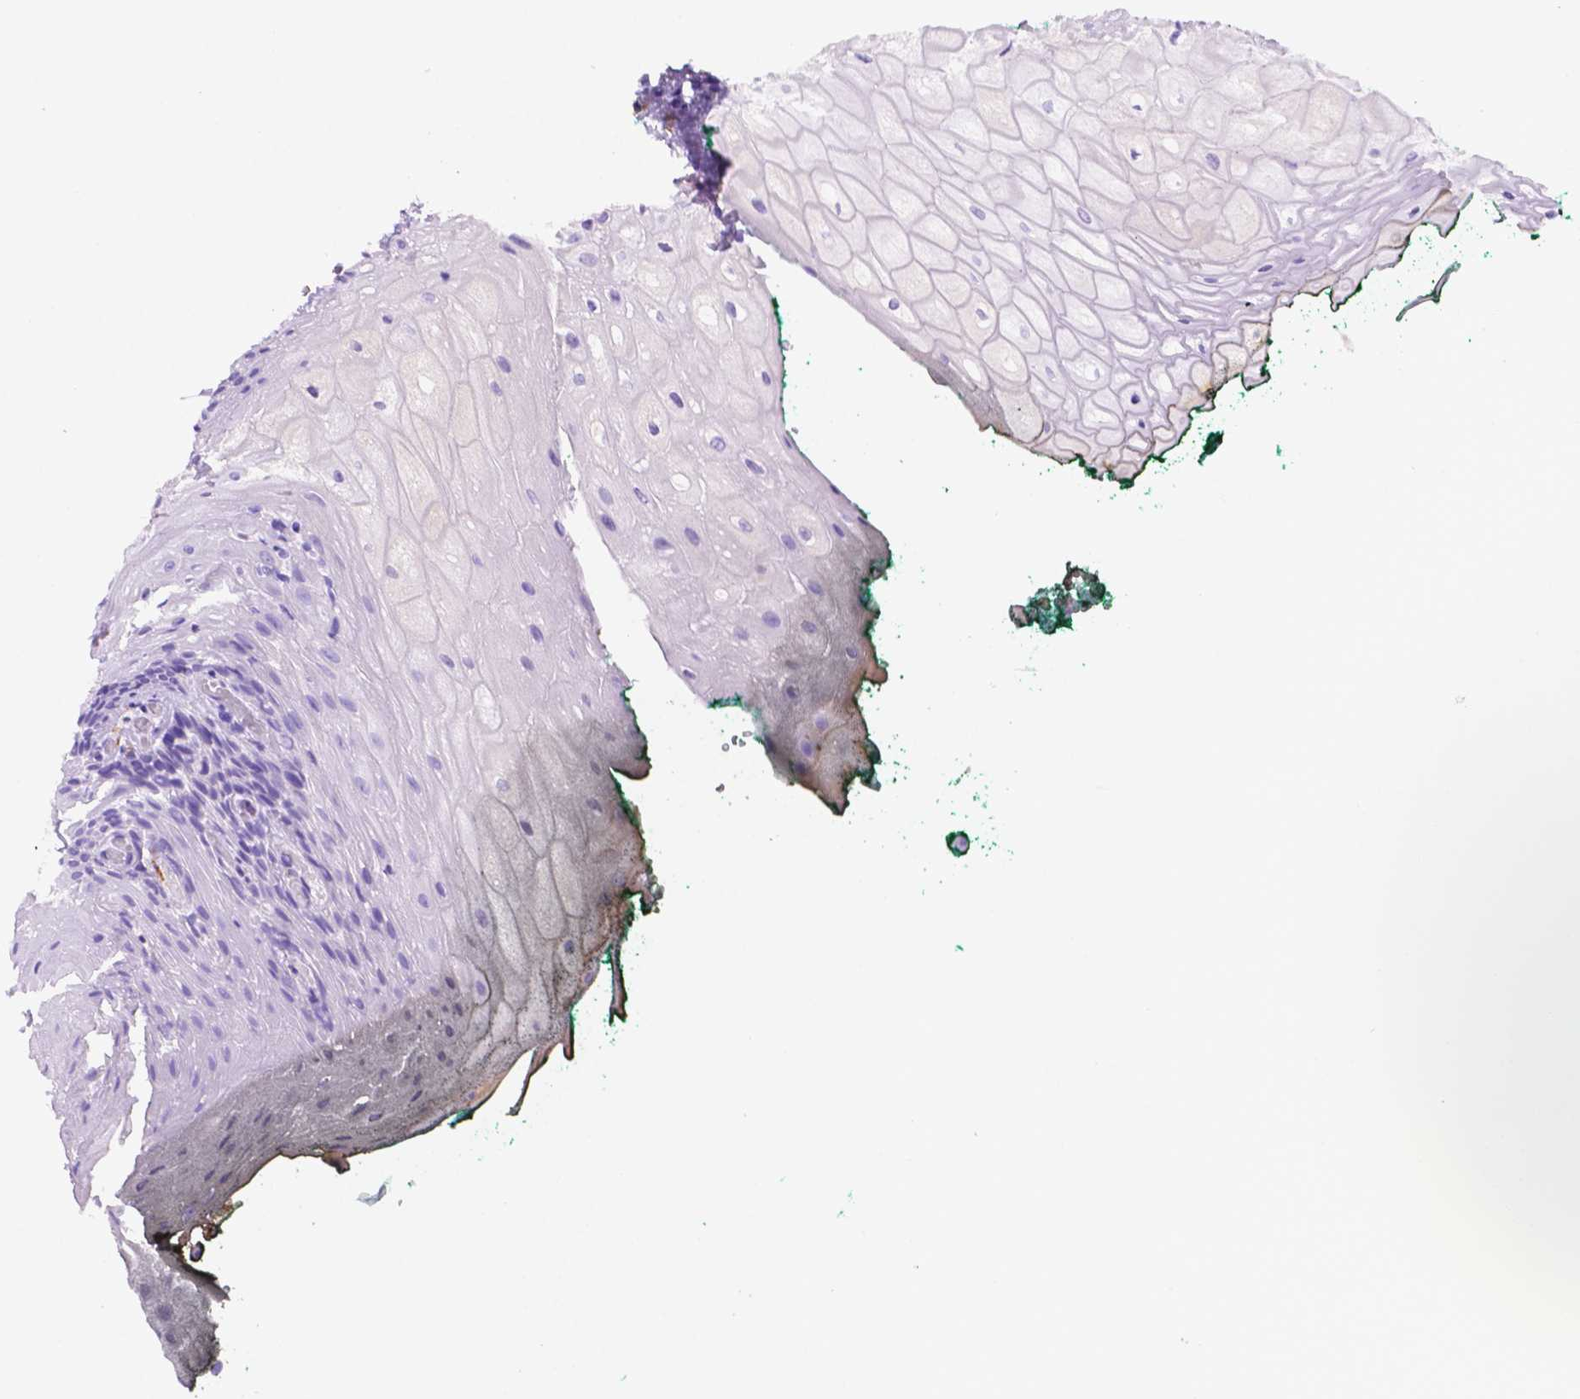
{"staining": {"intensity": "negative", "quantity": "none", "location": "none"}, "tissue": "oral mucosa", "cell_type": "Squamous epithelial cells", "image_type": "normal", "snomed": [{"axis": "morphology", "description": "Normal tissue, NOS"}, {"axis": "topography", "description": "Oral tissue"}, {"axis": "topography", "description": "Head-Neck"}], "caption": "Oral mucosa was stained to show a protein in brown. There is no significant expression in squamous epithelial cells. The staining was performed using DAB to visualize the protein expression in brown, while the nuclei were stained in blue with hematoxylin (Magnification: 20x).", "gene": "FOXB2", "patient": {"sex": "female", "age": 68}}